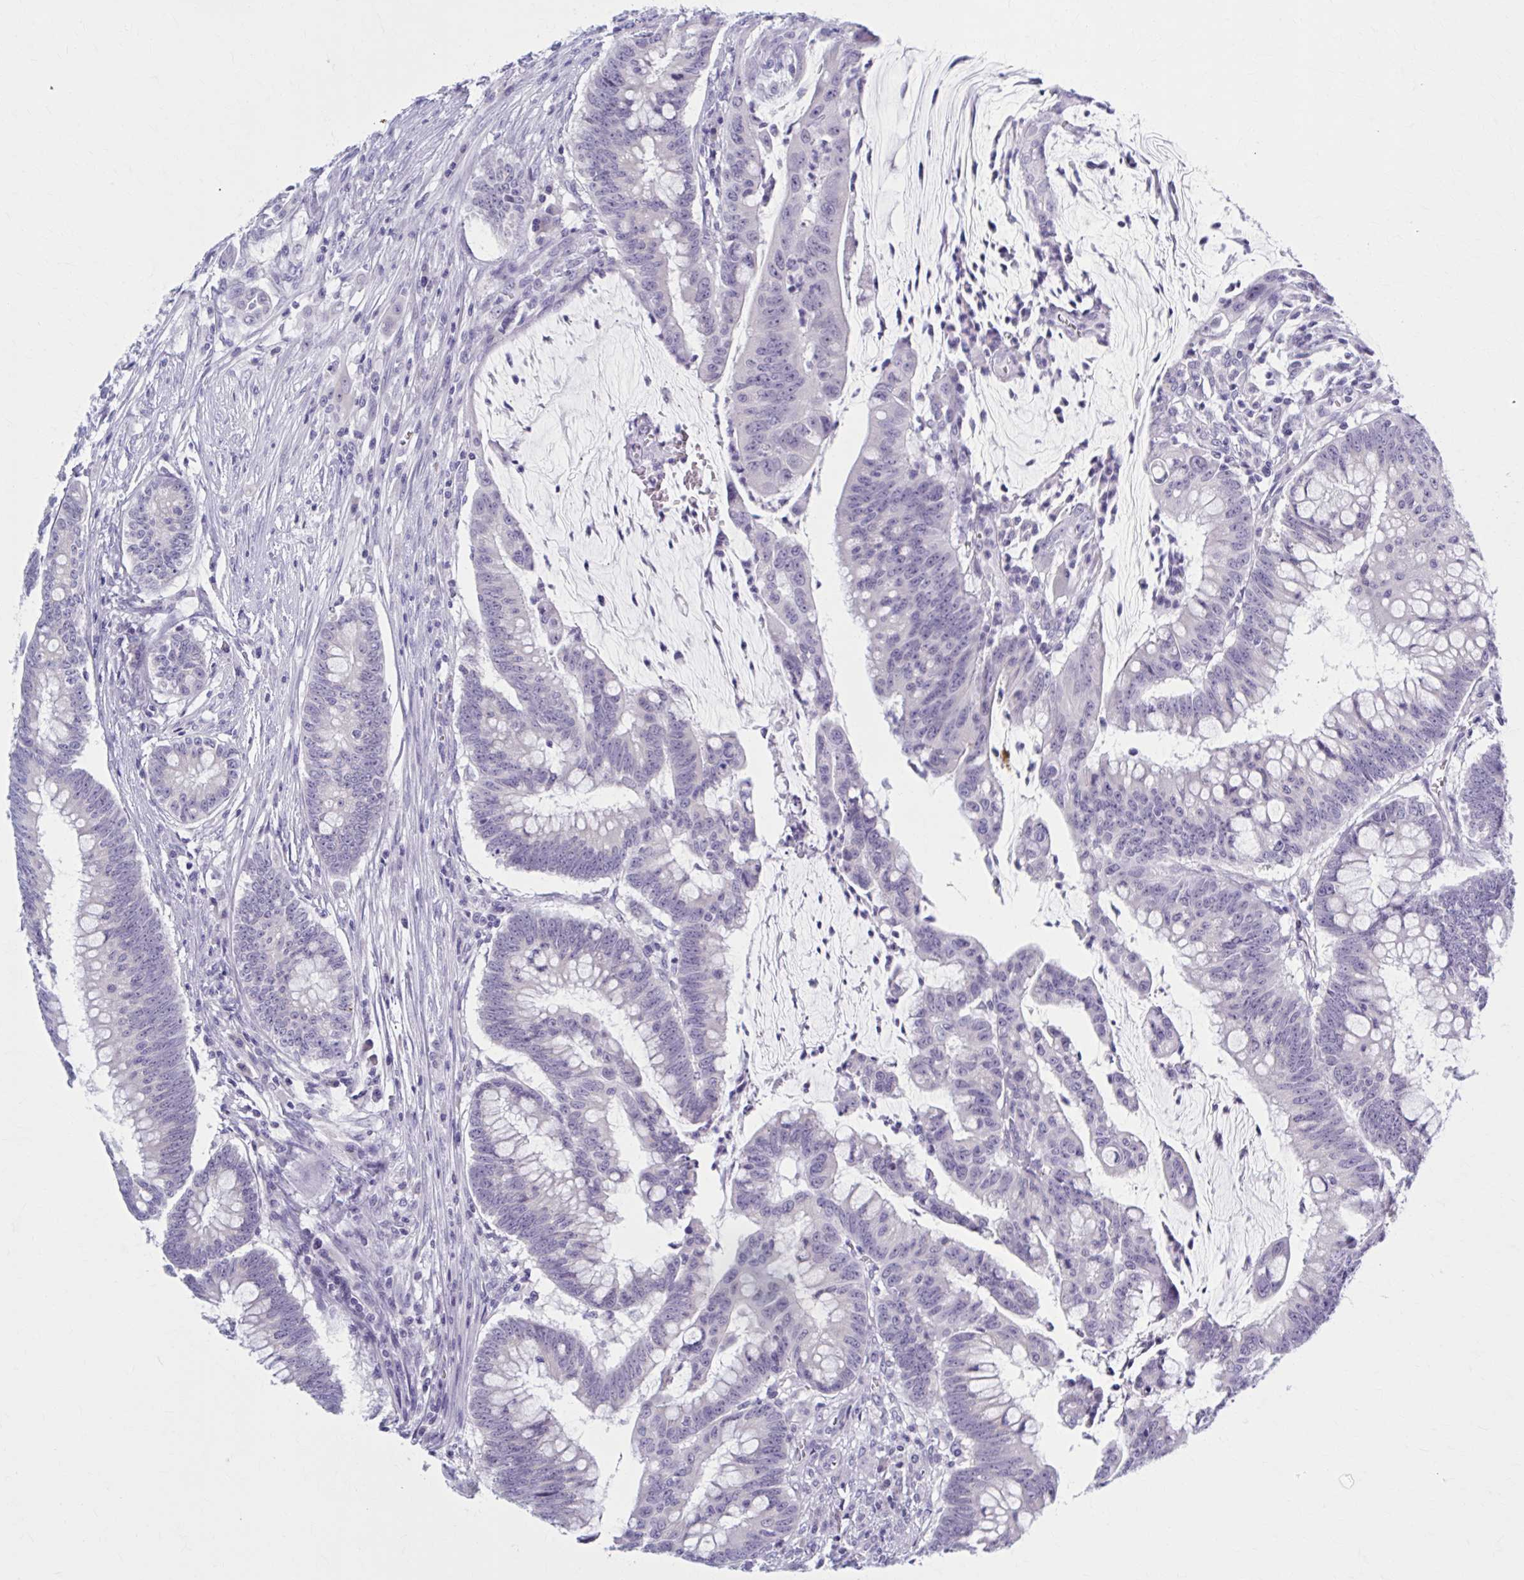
{"staining": {"intensity": "negative", "quantity": "none", "location": "none"}, "tissue": "colorectal cancer", "cell_type": "Tumor cells", "image_type": "cancer", "snomed": [{"axis": "morphology", "description": "Adenocarcinoma, NOS"}, {"axis": "topography", "description": "Colon"}], "caption": "Immunohistochemistry (IHC) of colorectal cancer reveals no positivity in tumor cells.", "gene": "CCDC105", "patient": {"sex": "male", "age": 62}}